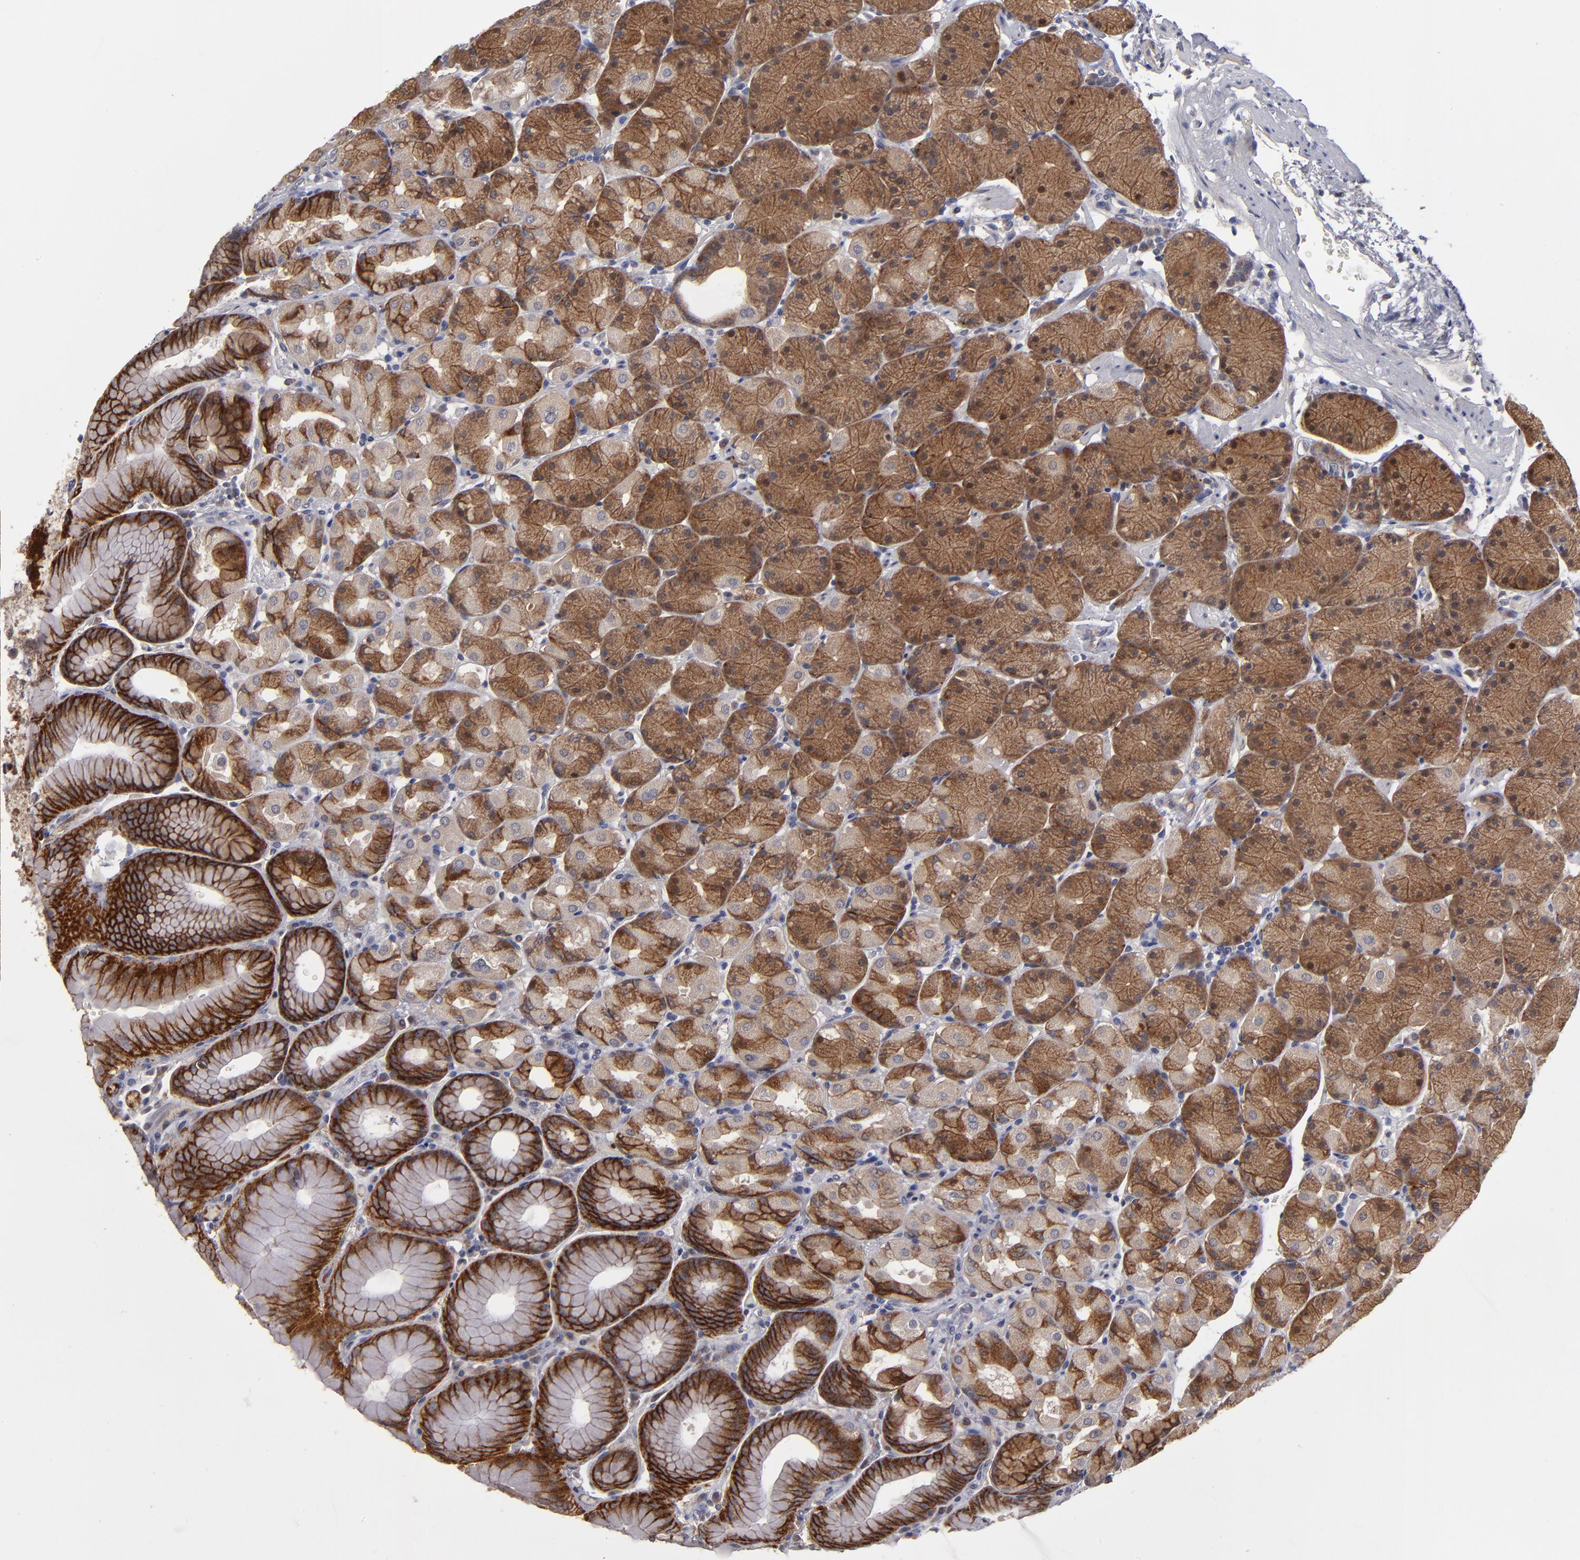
{"staining": {"intensity": "strong", "quantity": ">75%", "location": "cytoplasmic/membranous"}, "tissue": "stomach", "cell_type": "Glandular cells", "image_type": "normal", "snomed": [{"axis": "morphology", "description": "Normal tissue, NOS"}, {"axis": "topography", "description": "Stomach, upper"}, {"axis": "topography", "description": "Stomach"}], "caption": "Immunohistochemical staining of benign stomach shows >75% levels of strong cytoplasmic/membranous protein positivity in approximately >75% of glandular cells. The staining was performed using DAB (3,3'-diaminobenzidine), with brown indicating positive protein expression. Nuclei are stained blue with hematoxylin.", "gene": "EXD2", "patient": {"sex": "male", "age": 76}}